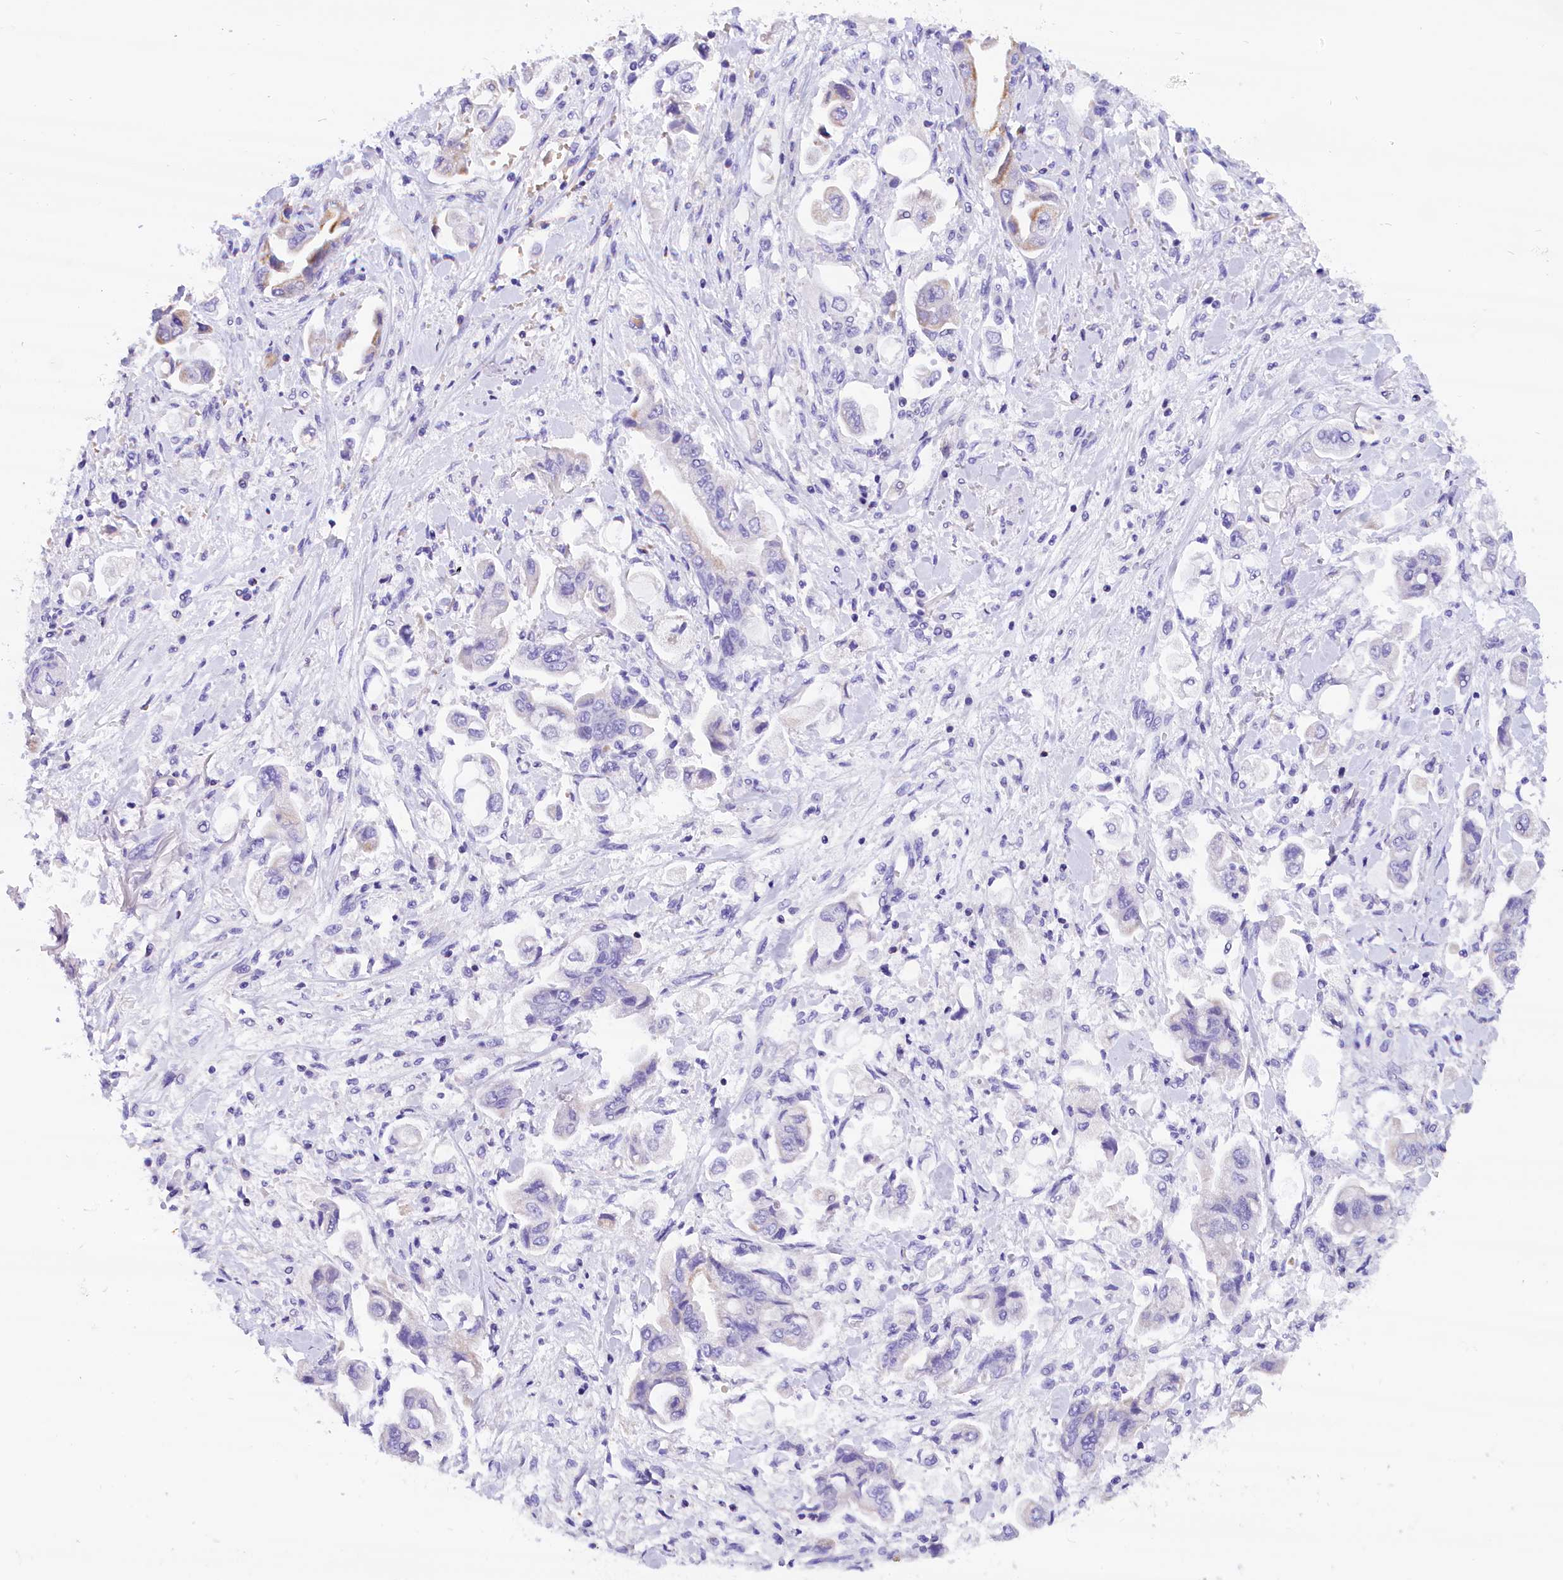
{"staining": {"intensity": "negative", "quantity": "none", "location": "none"}, "tissue": "stomach cancer", "cell_type": "Tumor cells", "image_type": "cancer", "snomed": [{"axis": "morphology", "description": "Adenocarcinoma, NOS"}, {"axis": "topography", "description": "Stomach"}], "caption": "Immunohistochemistry micrograph of neoplastic tissue: human stomach cancer stained with DAB displays no significant protein staining in tumor cells. The staining was performed using DAB (3,3'-diaminobenzidine) to visualize the protein expression in brown, while the nuclei were stained in blue with hematoxylin (Magnification: 20x).", "gene": "ABAT", "patient": {"sex": "male", "age": 62}}